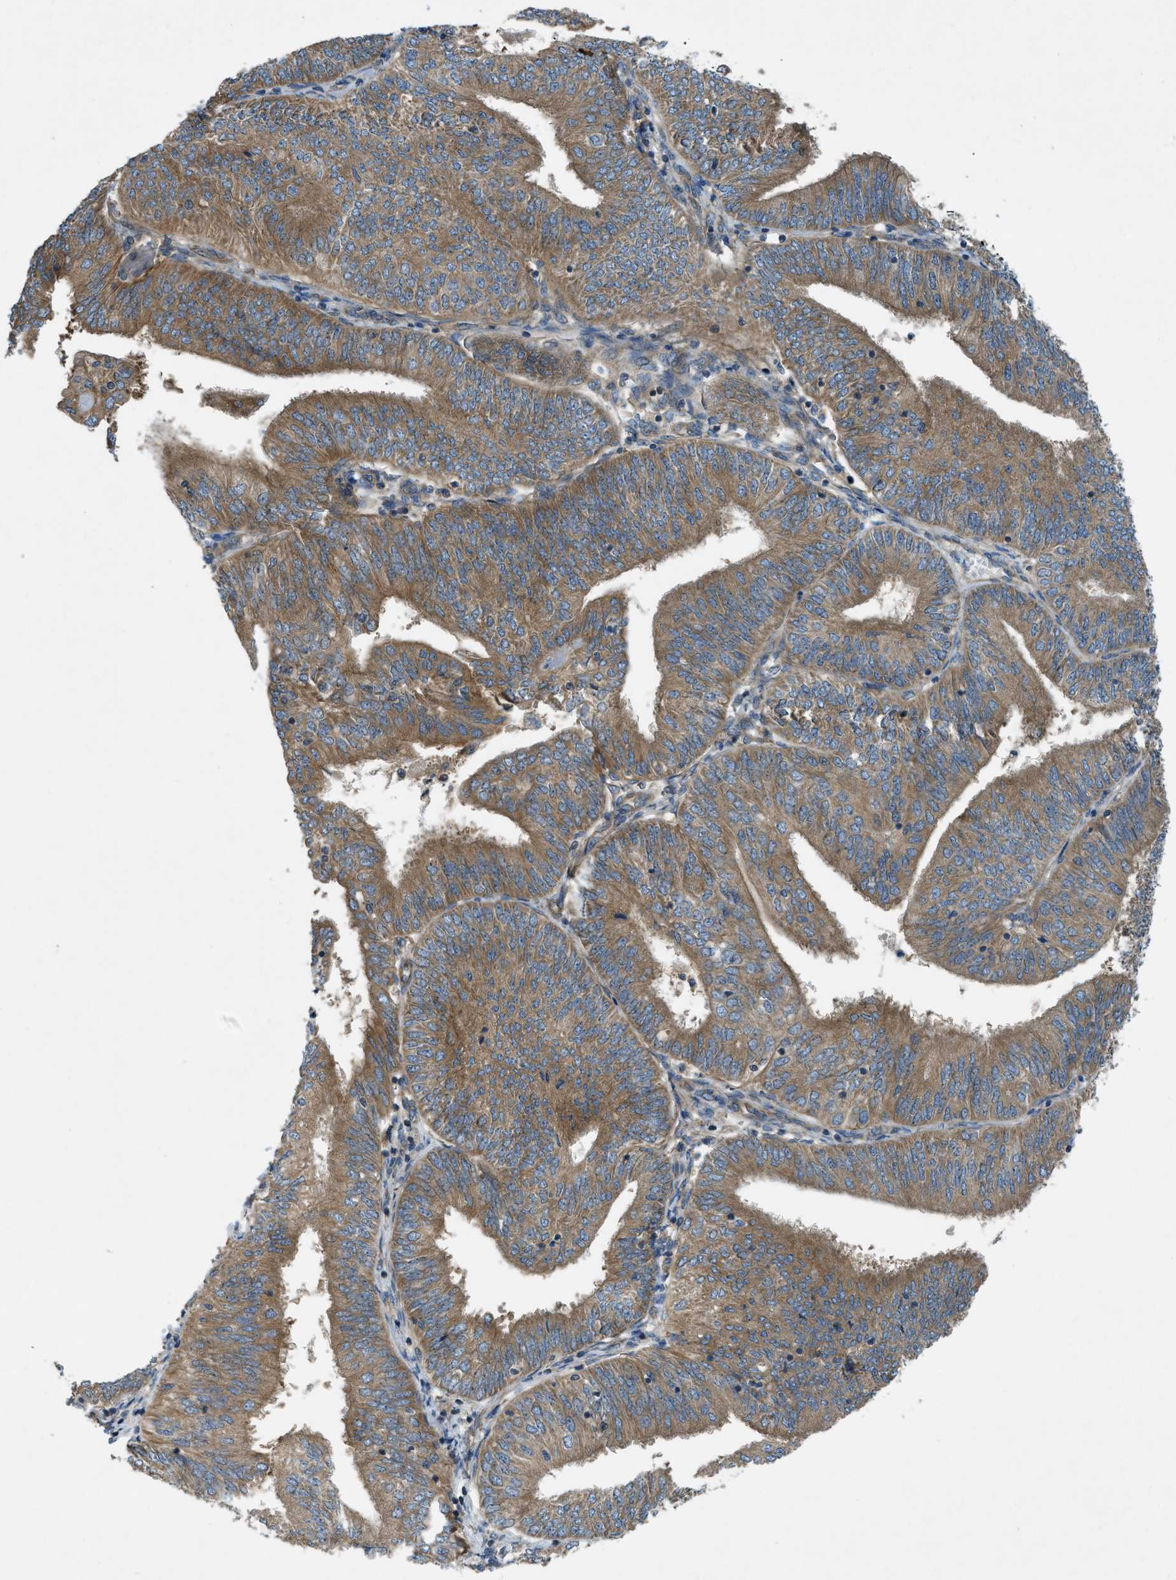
{"staining": {"intensity": "moderate", "quantity": ">75%", "location": "cytoplasmic/membranous"}, "tissue": "endometrial cancer", "cell_type": "Tumor cells", "image_type": "cancer", "snomed": [{"axis": "morphology", "description": "Adenocarcinoma, NOS"}, {"axis": "topography", "description": "Endometrium"}], "caption": "A high-resolution photomicrograph shows IHC staining of endometrial cancer, which reveals moderate cytoplasmic/membranous positivity in approximately >75% of tumor cells. Nuclei are stained in blue.", "gene": "VEZT", "patient": {"sex": "female", "age": 58}}